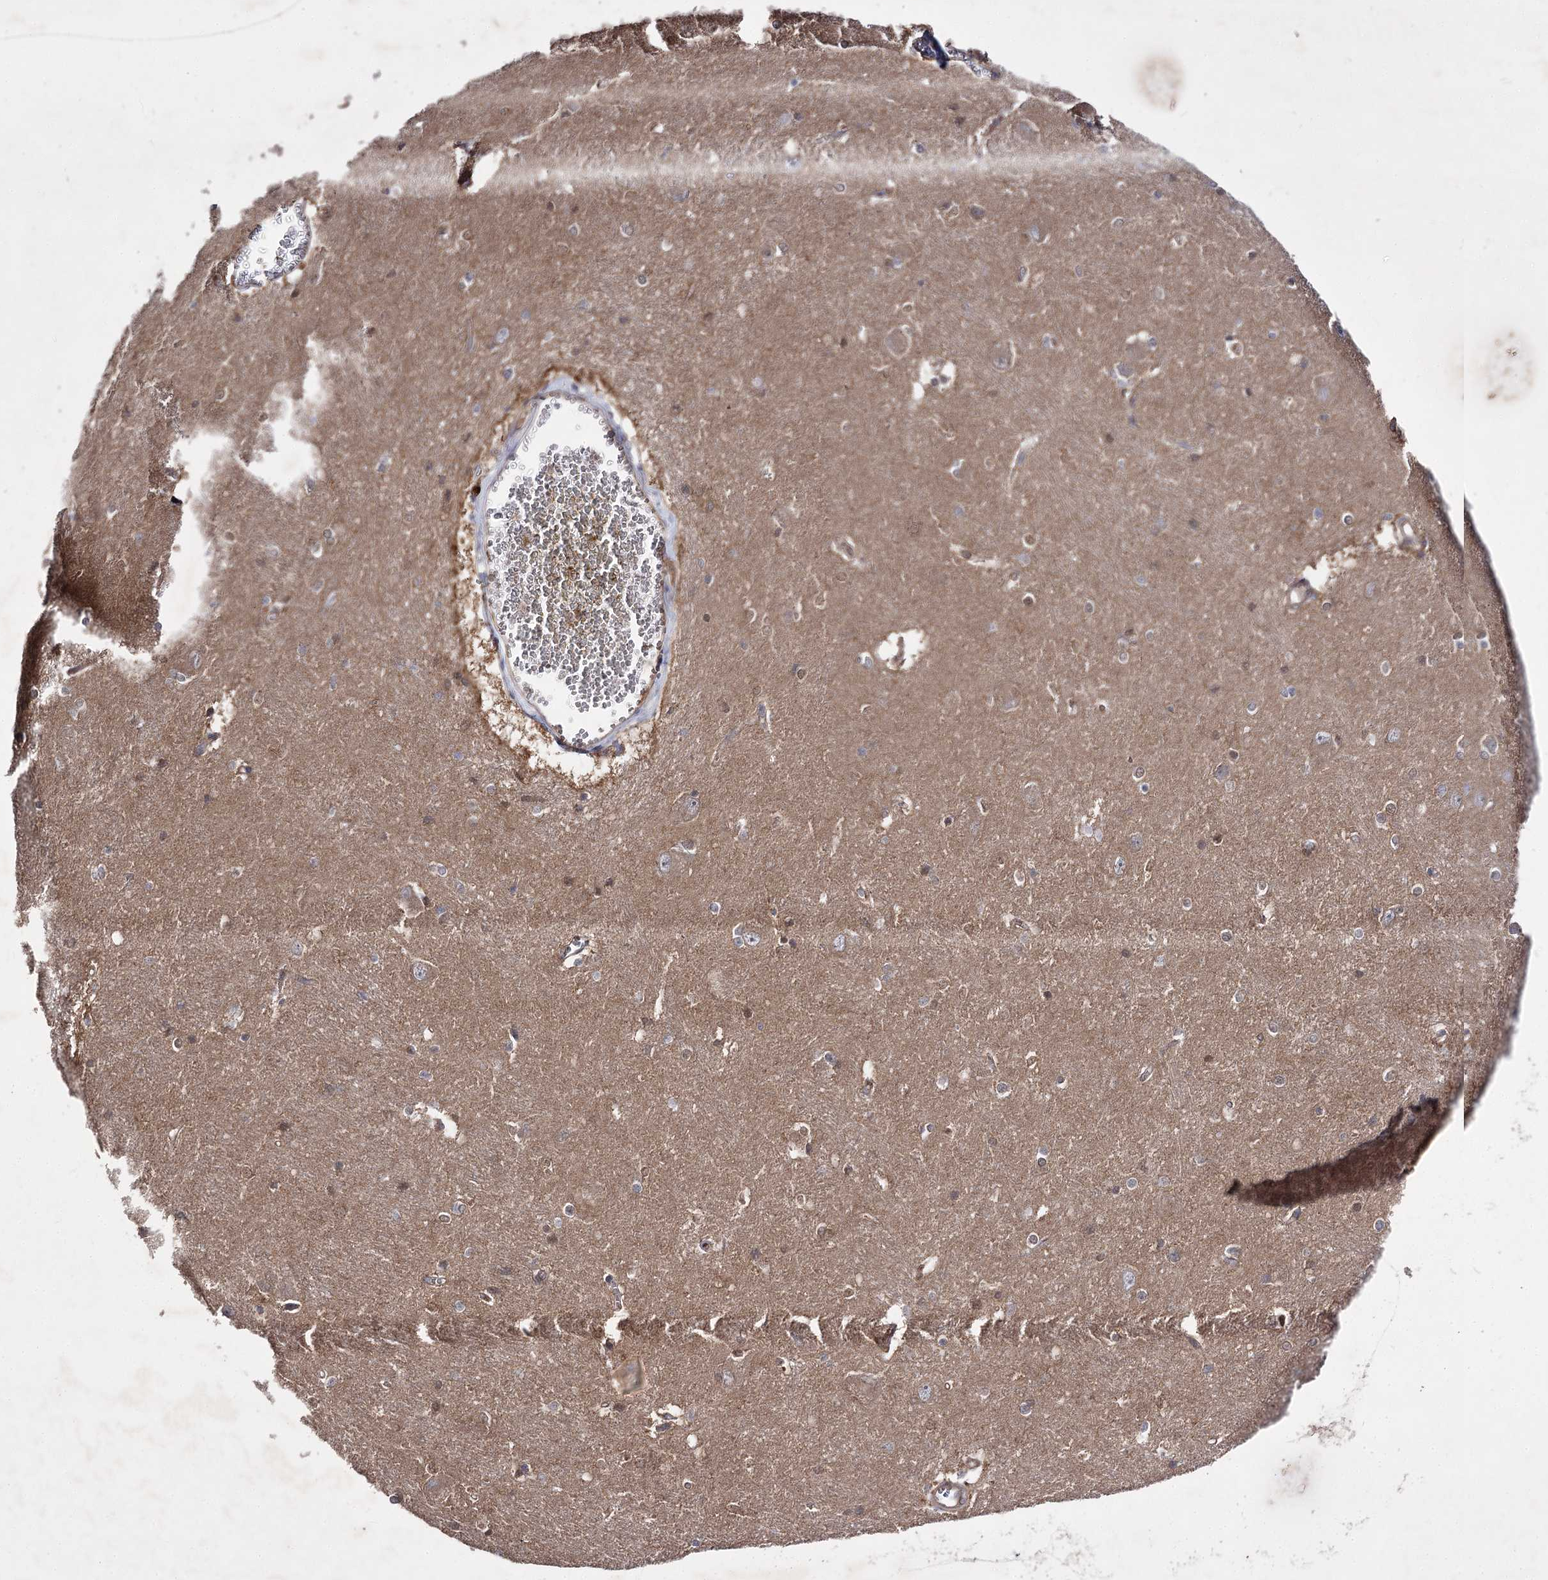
{"staining": {"intensity": "weak", "quantity": "25%-75%", "location": "cytoplasmic/membranous"}, "tissue": "caudate", "cell_type": "Glial cells", "image_type": "normal", "snomed": [{"axis": "morphology", "description": "Normal tissue, NOS"}, {"axis": "topography", "description": "Lateral ventricle wall"}], "caption": "Human caudate stained for a protein (brown) shows weak cytoplasmic/membranous positive staining in about 25%-75% of glial cells.", "gene": "BCR", "patient": {"sex": "male", "age": 37}}